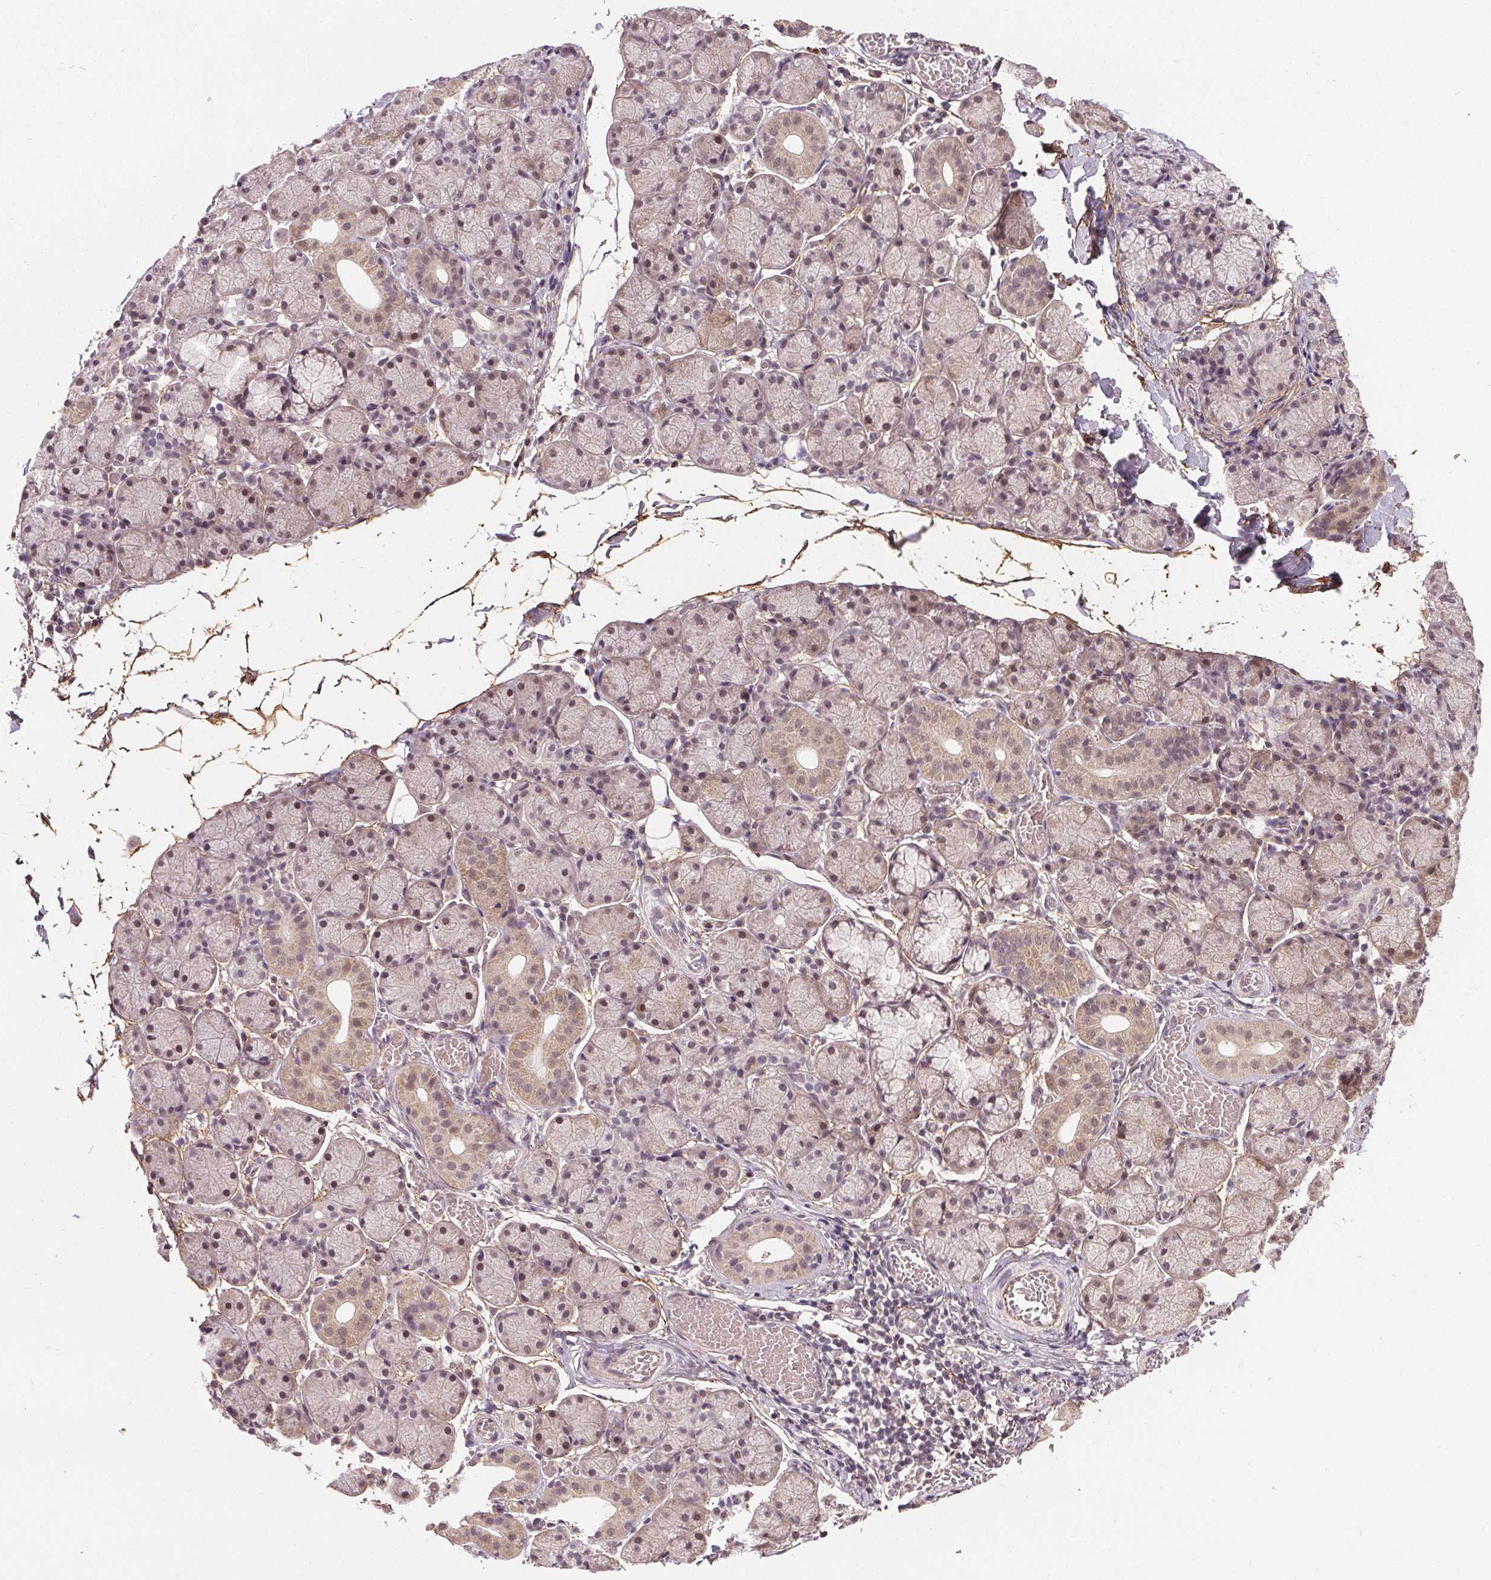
{"staining": {"intensity": "weak", "quantity": "25%-75%", "location": "nuclear"}, "tissue": "salivary gland", "cell_type": "Glandular cells", "image_type": "normal", "snomed": [{"axis": "morphology", "description": "Normal tissue, NOS"}, {"axis": "topography", "description": "Salivary gland"}], "caption": "High-power microscopy captured an IHC image of unremarkable salivary gland, revealing weak nuclear positivity in approximately 25%-75% of glandular cells.", "gene": "KIAA0232", "patient": {"sex": "female", "age": 24}}